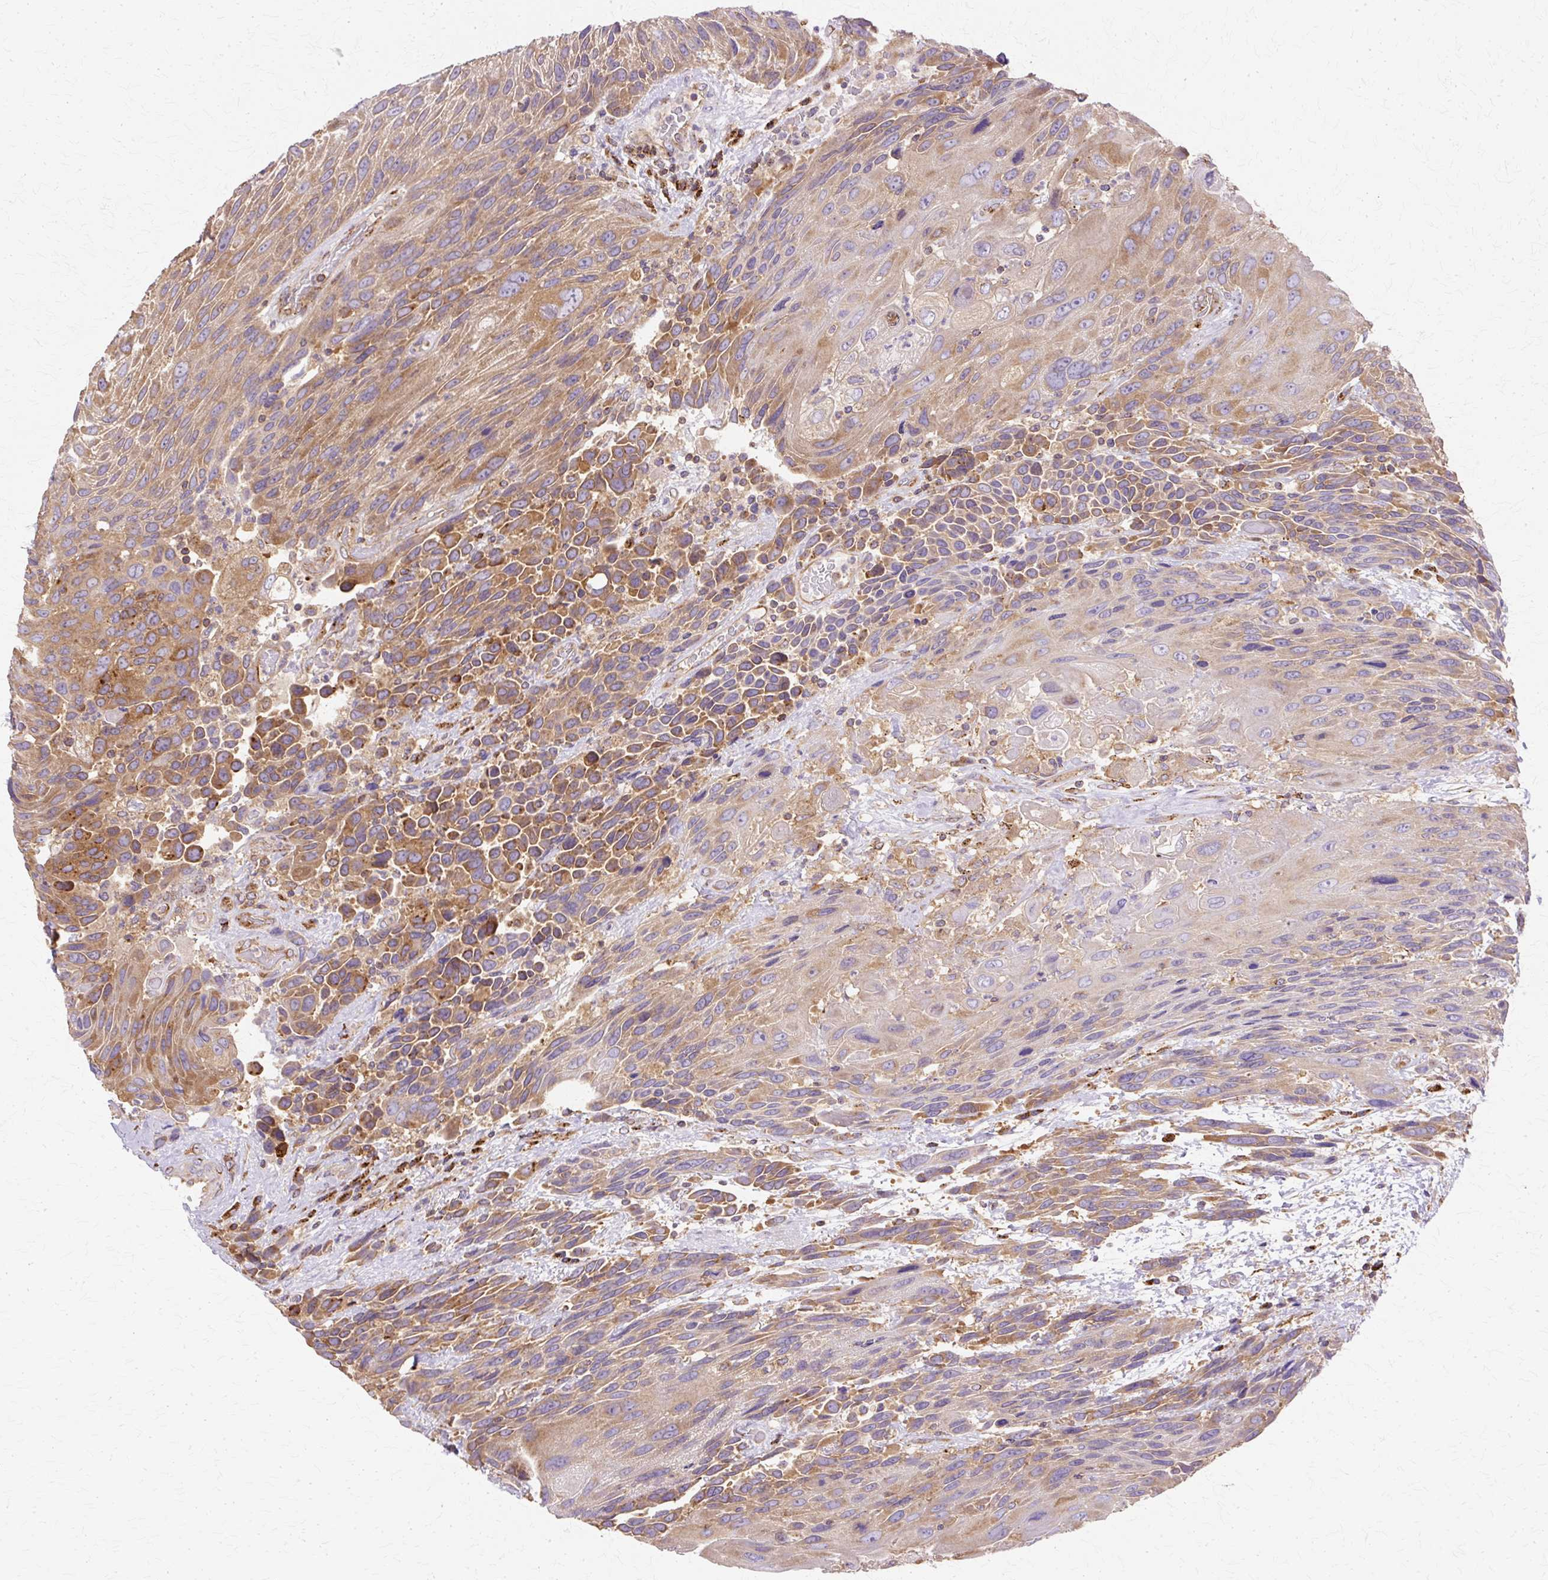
{"staining": {"intensity": "moderate", "quantity": "25%-75%", "location": "cytoplasmic/membranous"}, "tissue": "urothelial cancer", "cell_type": "Tumor cells", "image_type": "cancer", "snomed": [{"axis": "morphology", "description": "Urothelial carcinoma, High grade"}, {"axis": "topography", "description": "Urinary bladder"}], "caption": "Protein staining by IHC reveals moderate cytoplasmic/membranous staining in about 25%-75% of tumor cells in urothelial carcinoma (high-grade).", "gene": "COPB1", "patient": {"sex": "female", "age": 70}}